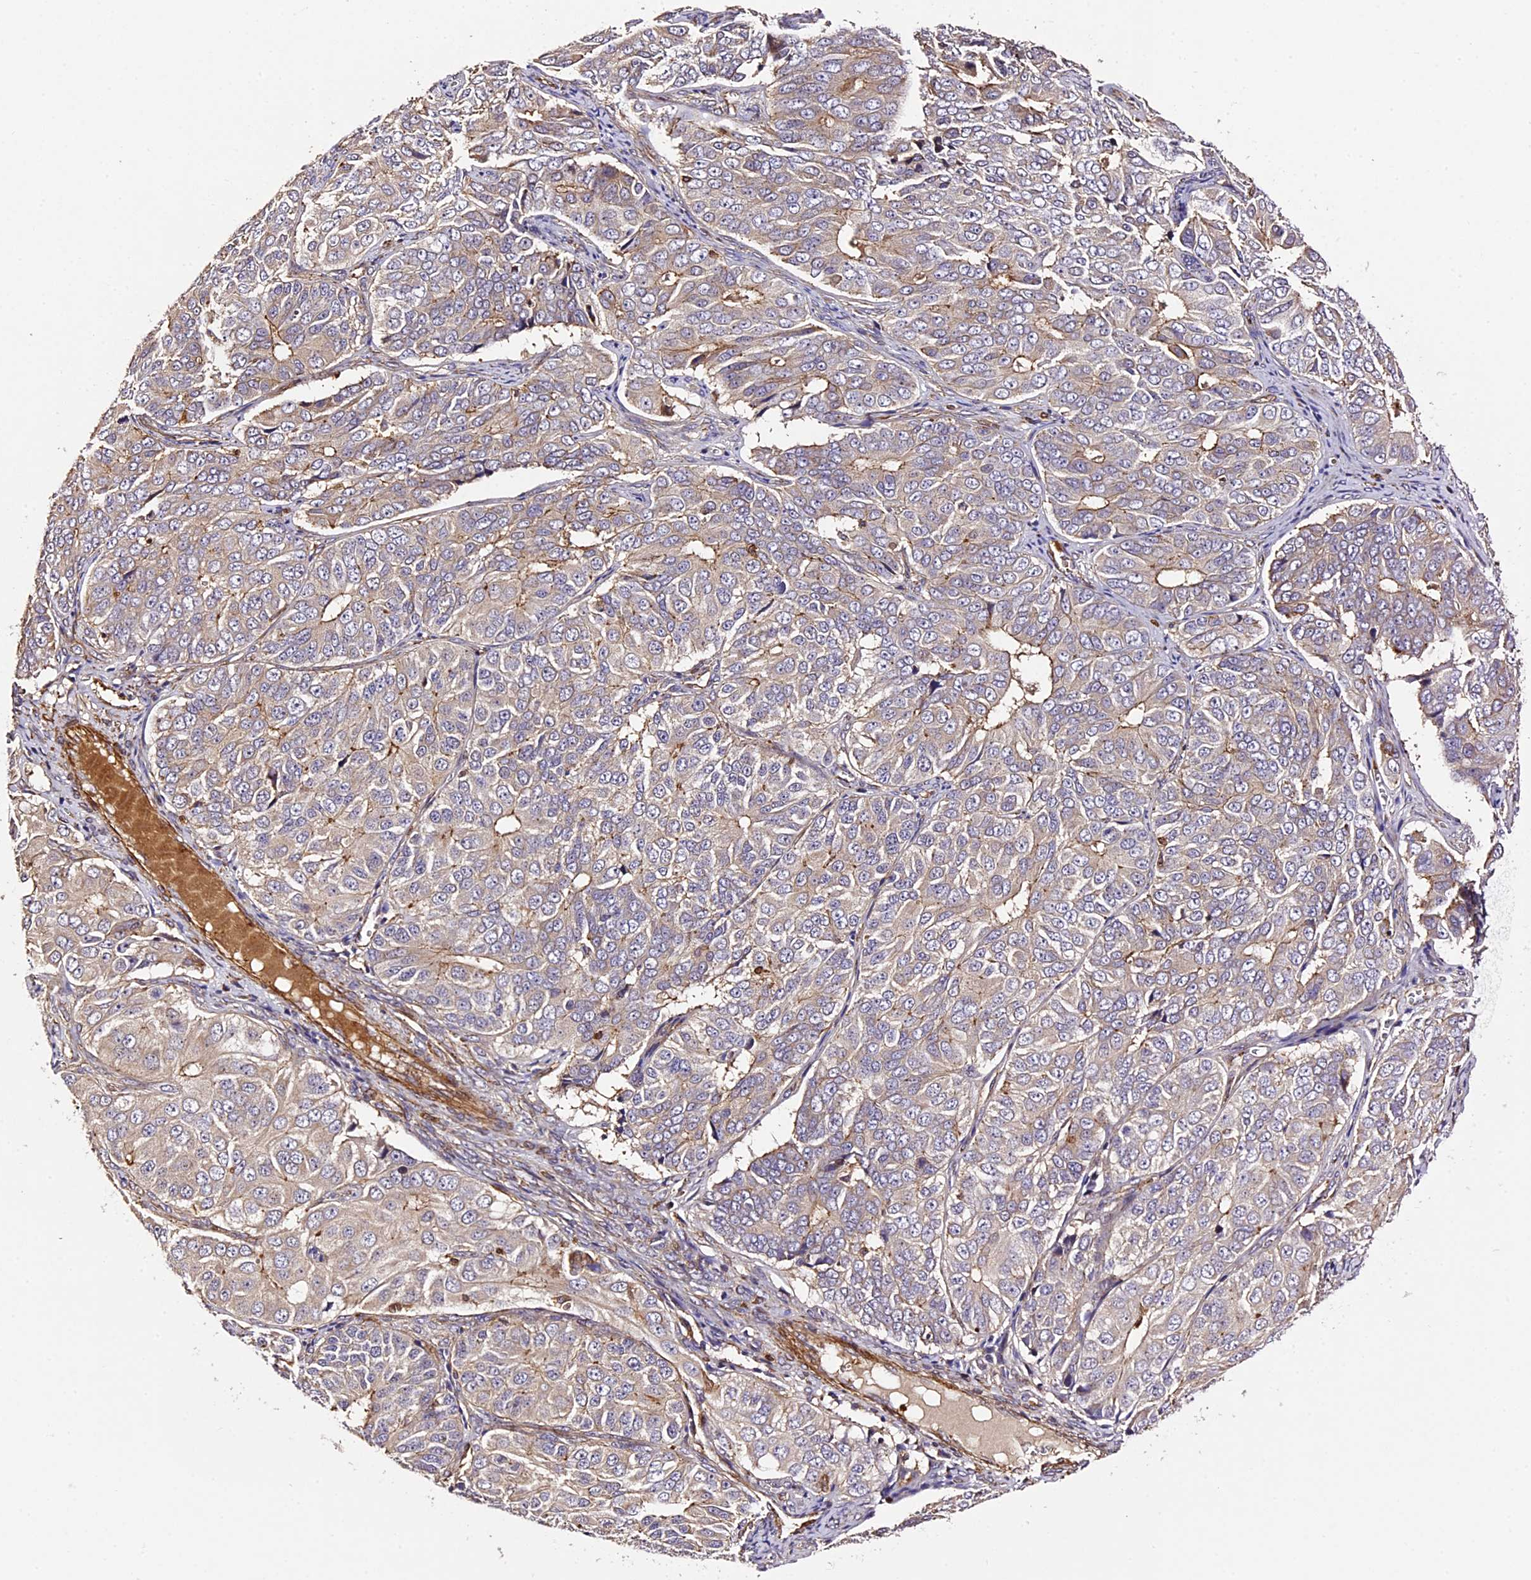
{"staining": {"intensity": "weak", "quantity": "25%-75%", "location": "cytoplasmic/membranous"}, "tissue": "ovarian cancer", "cell_type": "Tumor cells", "image_type": "cancer", "snomed": [{"axis": "morphology", "description": "Carcinoma, endometroid"}, {"axis": "topography", "description": "Ovary"}], "caption": "Immunohistochemical staining of human ovarian cancer (endometroid carcinoma) demonstrates low levels of weak cytoplasmic/membranous expression in about 25%-75% of tumor cells.", "gene": "RAPSN", "patient": {"sex": "female", "age": 51}}